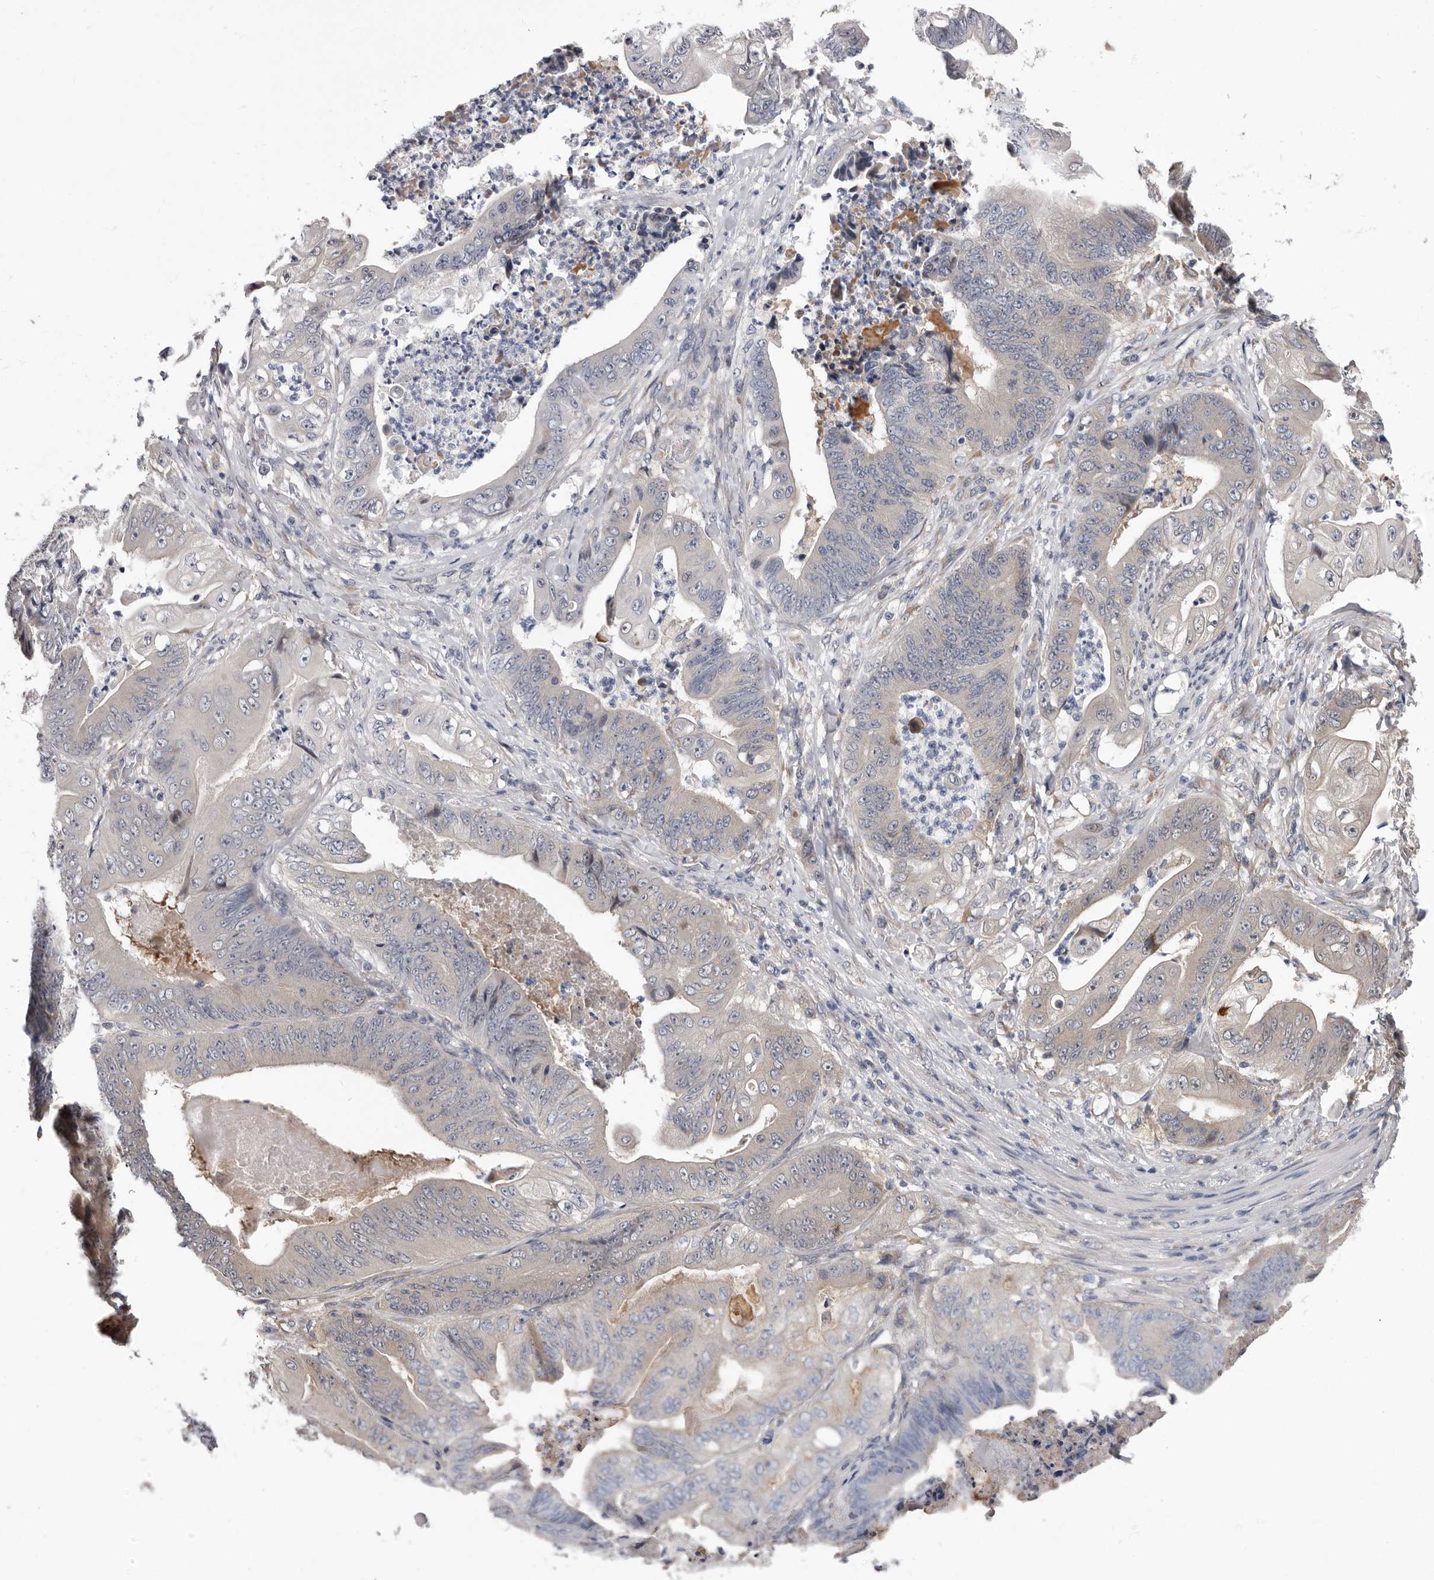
{"staining": {"intensity": "moderate", "quantity": "<25%", "location": "cytoplasmic/membranous"}, "tissue": "stomach cancer", "cell_type": "Tumor cells", "image_type": "cancer", "snomed": [{"axis": "morphology", "description": "Adenocarcinoma, NOS"}, {"axis": "topography", "description": "Stomach"}], "caption": "Protein positivity by IHC shows moderate cytoplasmic/membranous expression in about <25% of tumor cells in stomach cancer.", "gene": "MED8", "patient": {"sex": "female", "age": 73}}